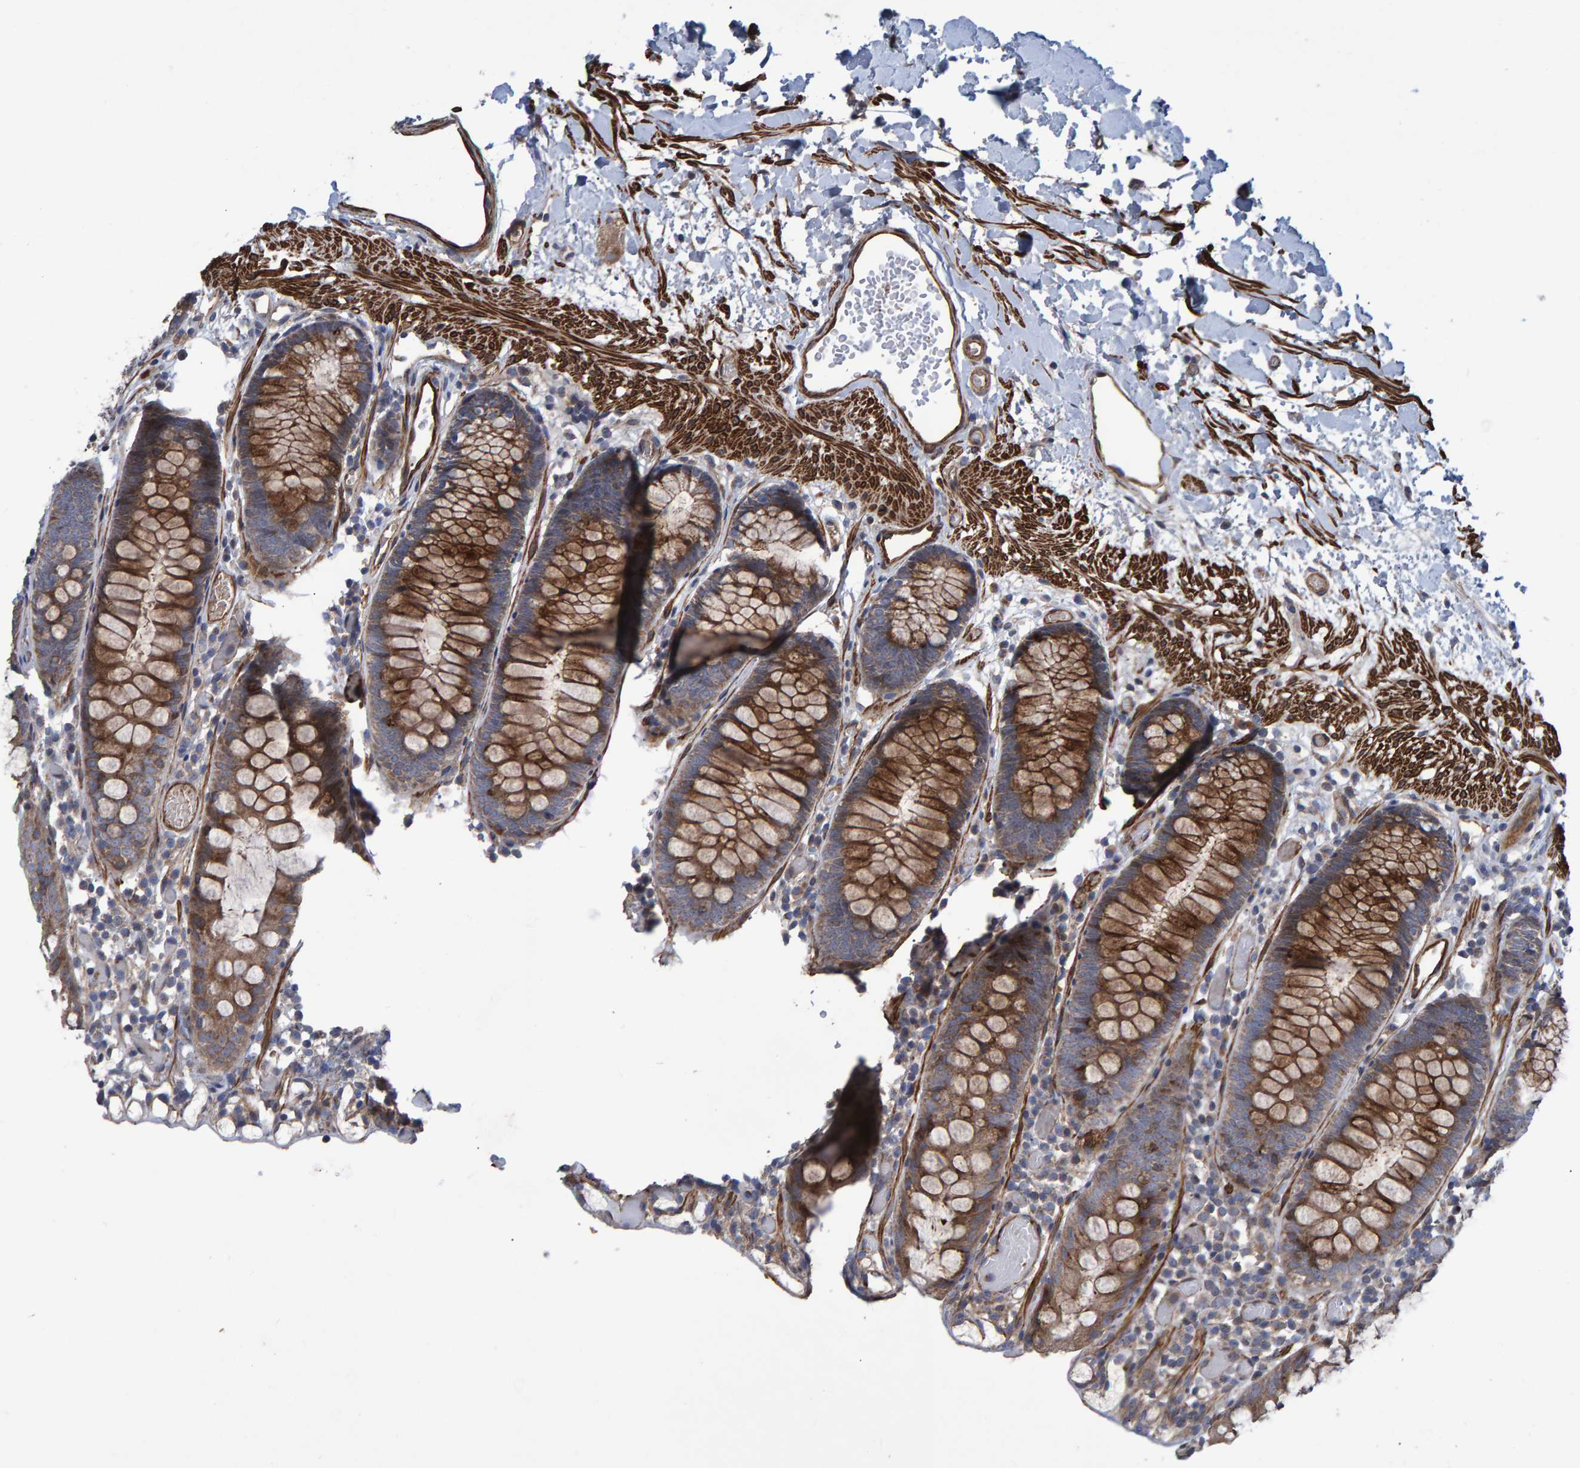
{"staining": {"intensity": "strong", "quantity": ">75%", "location": "cytoplasmic/membranous"}, "tissue": "colon", "cell_type": "Endothelial cells", "image_type": "normal", "snomed": [{"axis": "morphology", "description": "Normal tissue, NOS"}, {"axis": "topography", "description": "Colon"}], "caption": "A brown stain labels strong cytoplasmic/membranous positivity of a protein in endothelial cells of unremarkable human colon.", "gene": "SLIT2", "patient": {"sex": "male", "age": 14}}